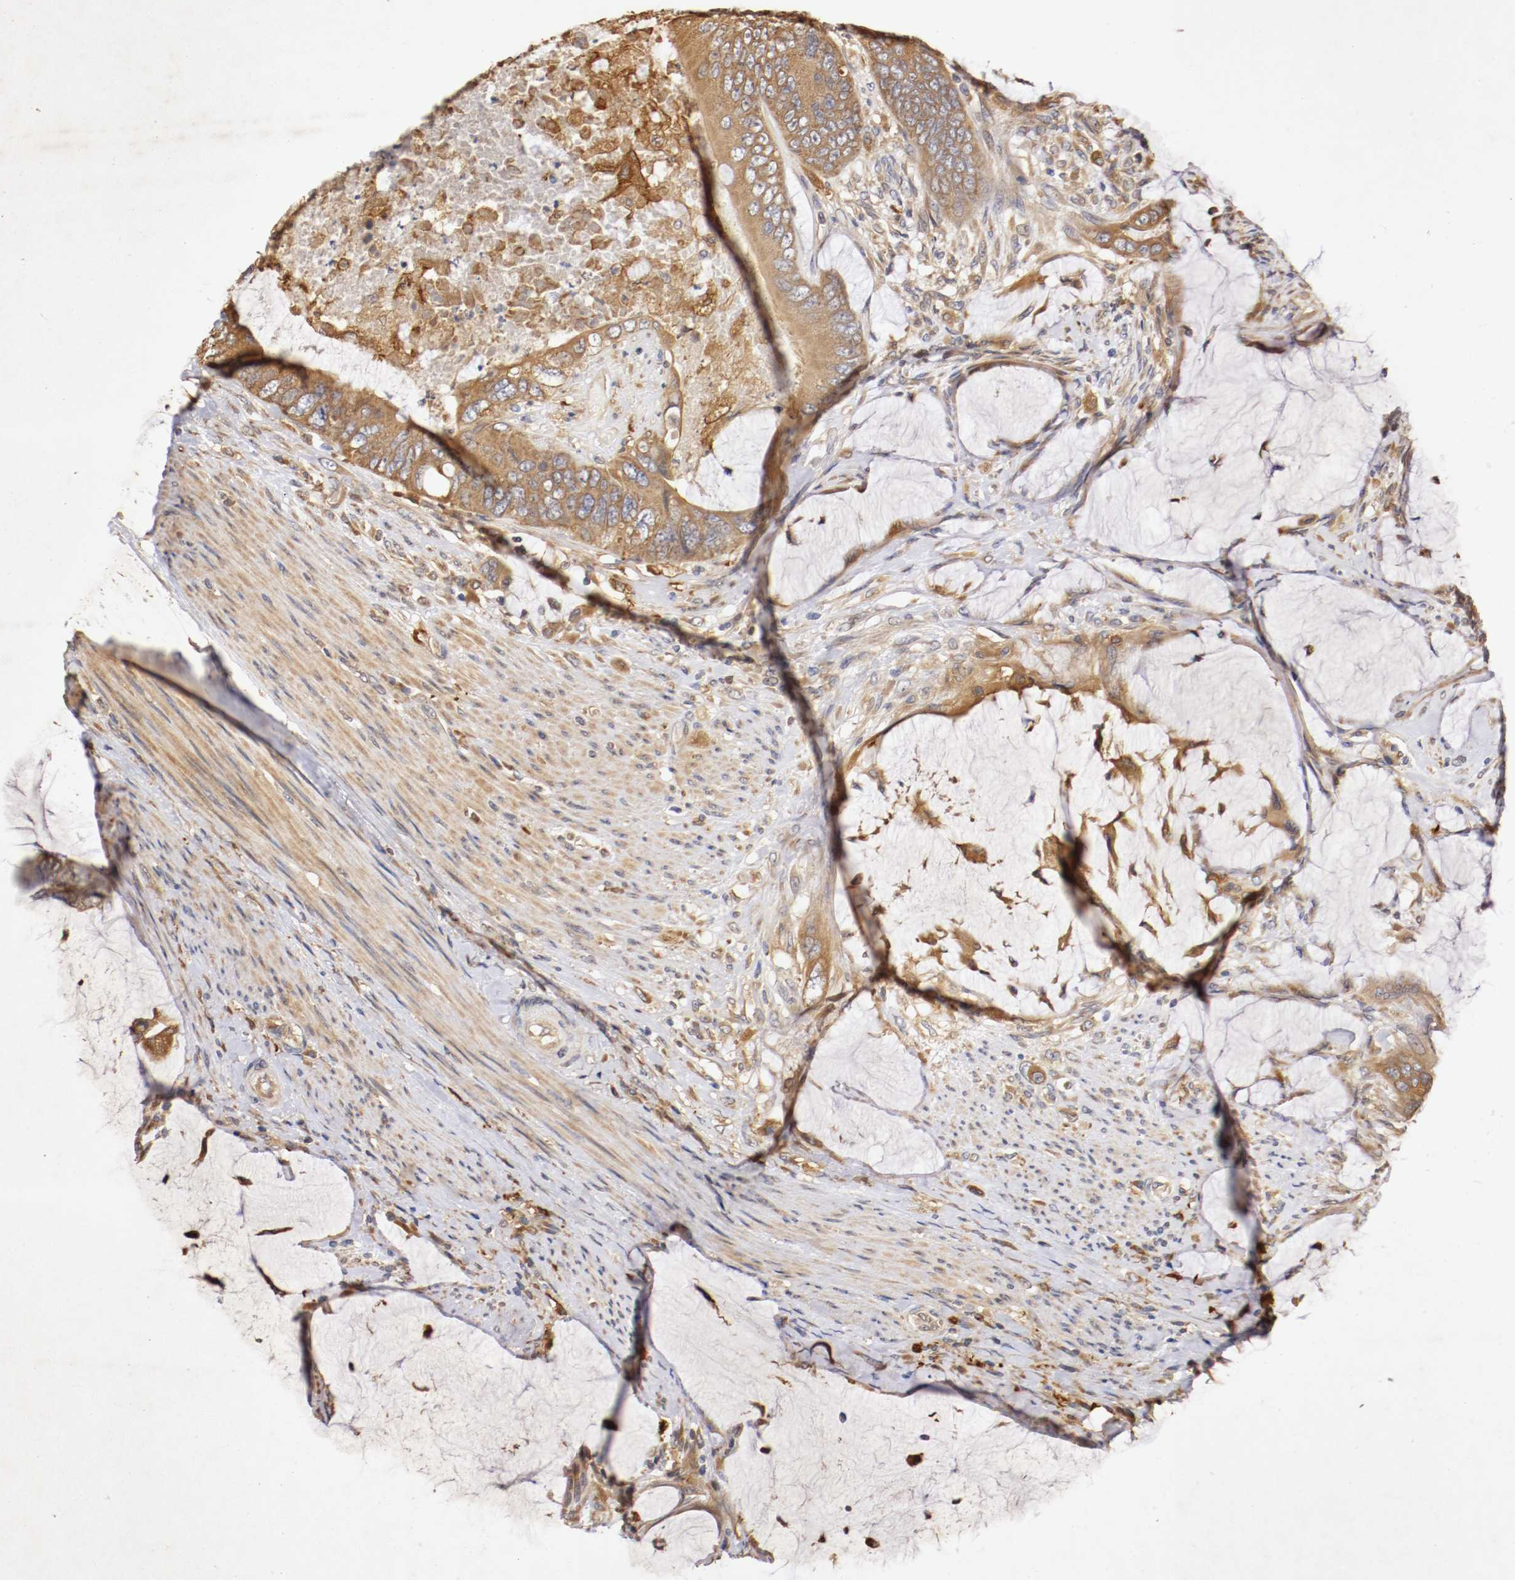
{"staining": {"intensity": "strong", "quantity": ">75%", "location": "cytoplasmic/membranous"}, "tissue": "colorectal cancer", "cell_type": "Tumor cells", "image_type": "cancer", "snomed": [{"axis": "morphology", "description": "Adenocarcinoma, NOS"}, {"axis": "topography", "description": "Rectum"}], "caption": "Brown immunohistochemical staining in adenocarcinoma (colorectal) shows strong cytoplasmic/membranous staining in approximately >75% of tumor cells. (Stains: DAB (3,3'-diaminobenzidine) in brown, nuclei in blue, Microscopy: brightfield microscopy at high magnification).", "gene": "VEZT", "patient": {"sex": "female", "age": 77}}